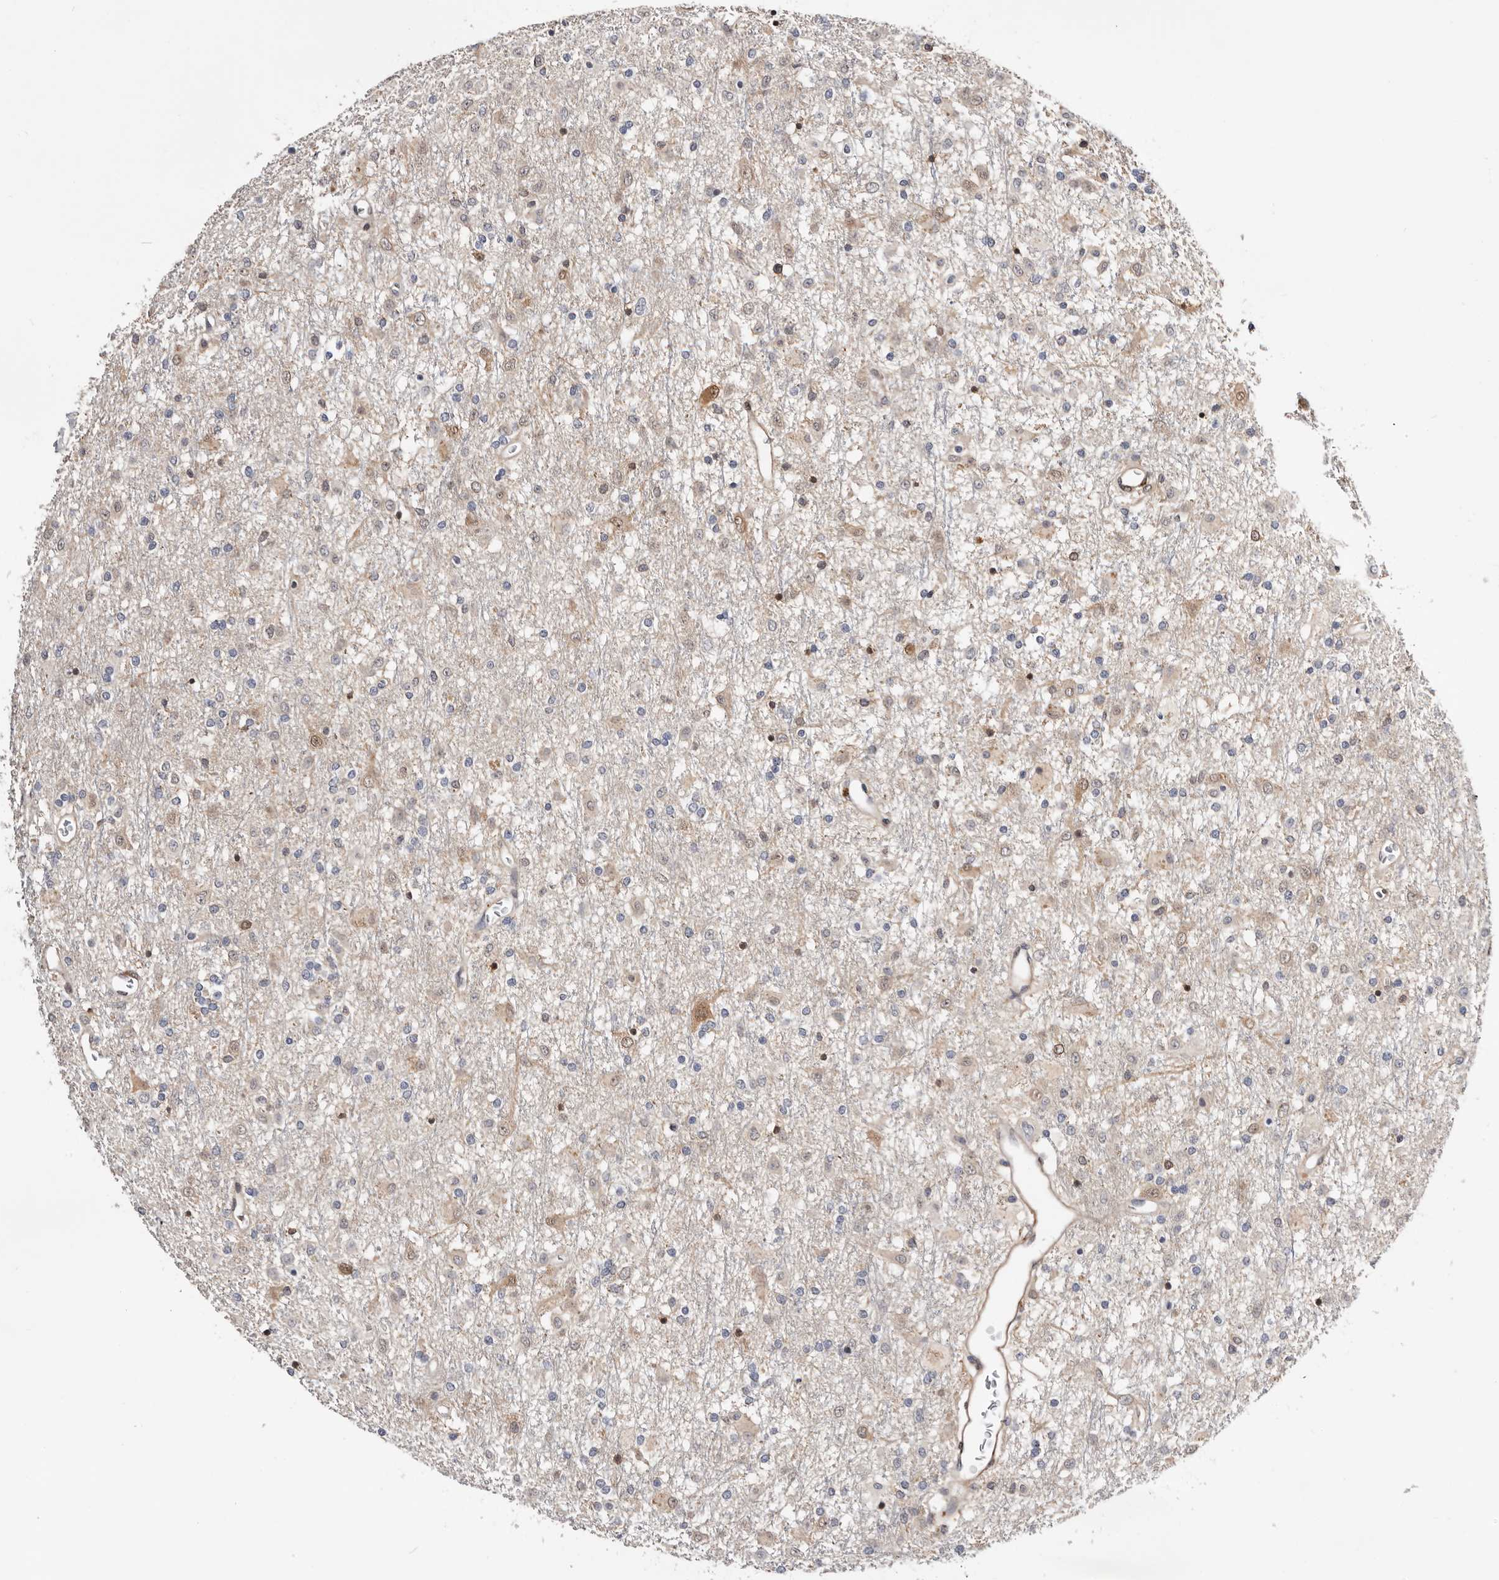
{"staining": {"intensity": "weak", "quantity": "<25%", "location": "cytoplasmic/membranous,nuclear"}, "tissue": "glioma", "cell_type": "Tumor cells", "image_type": "cancer", "snomed": [{"axis": "morphology", "description": "Glioma, malignant, Low grade"}, {"axis": "topography", "description": "Brain"}], "caption": "This is an immunohistochemistry image of malignant low-grade glioma. There is no positivity in tumor cells.", "gene": "TP53I3", "patient": {"sex": "male", "age": 65}}